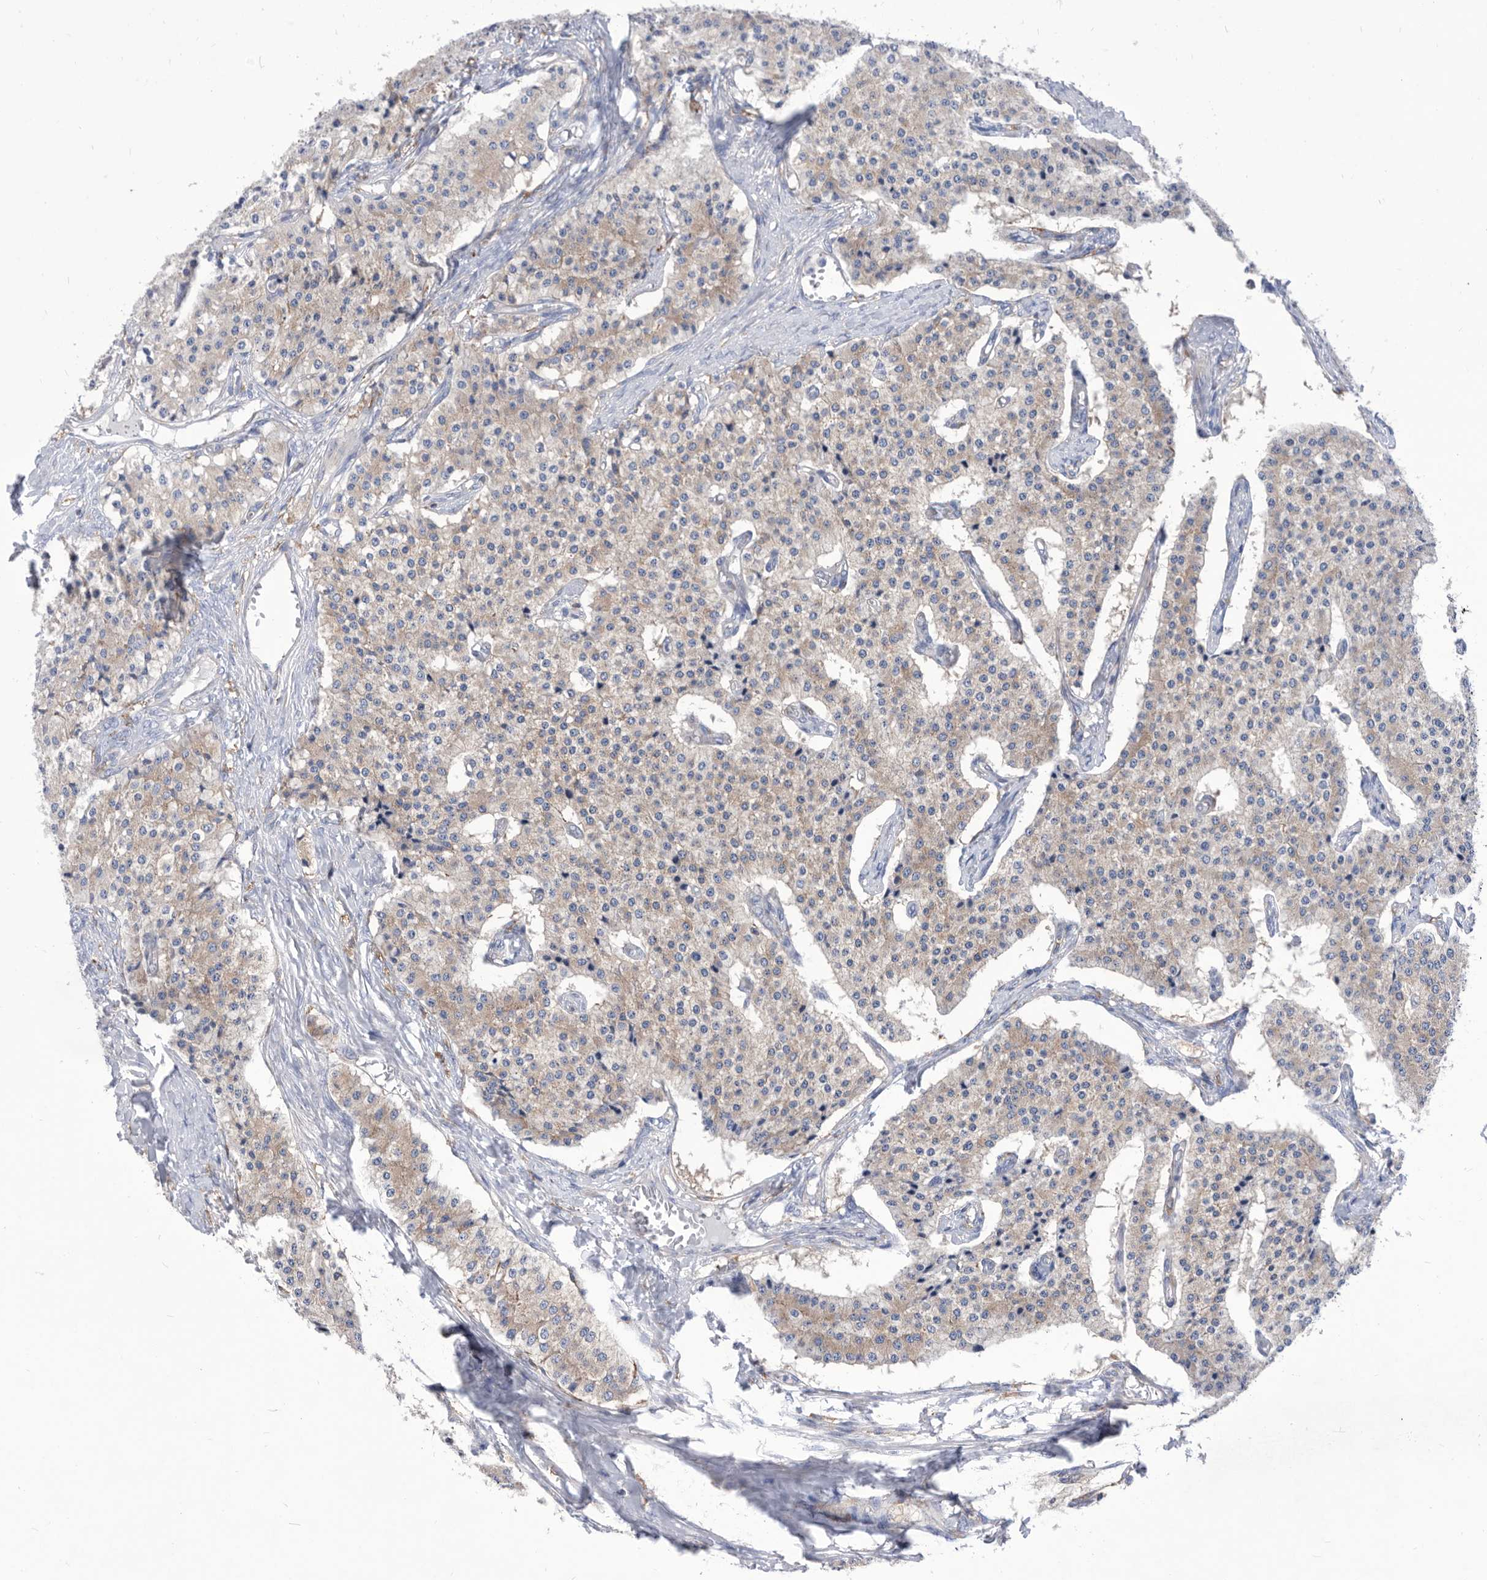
{"staining": {"intensity": "weak", "quantity": ">75%", "location": "cytoplasmic/membranous"}, "tissue": "carcinoid", "cell_type": "Tumor cells", "image_type": "cancer", "snomed": [{"axis": "morphology", "description": "Carcinoid, malignant, NOS"}, {"axis": "topography", "description": "Colon"}], "caption": "Brown immunohistochemical staining in human carcinoid (malignant) exhibits weak cytoplasmic/membranous positivity in about >75% of tumor cells.", "gene": "SMG7", "patient": {"sex": "female", "age": 52}}